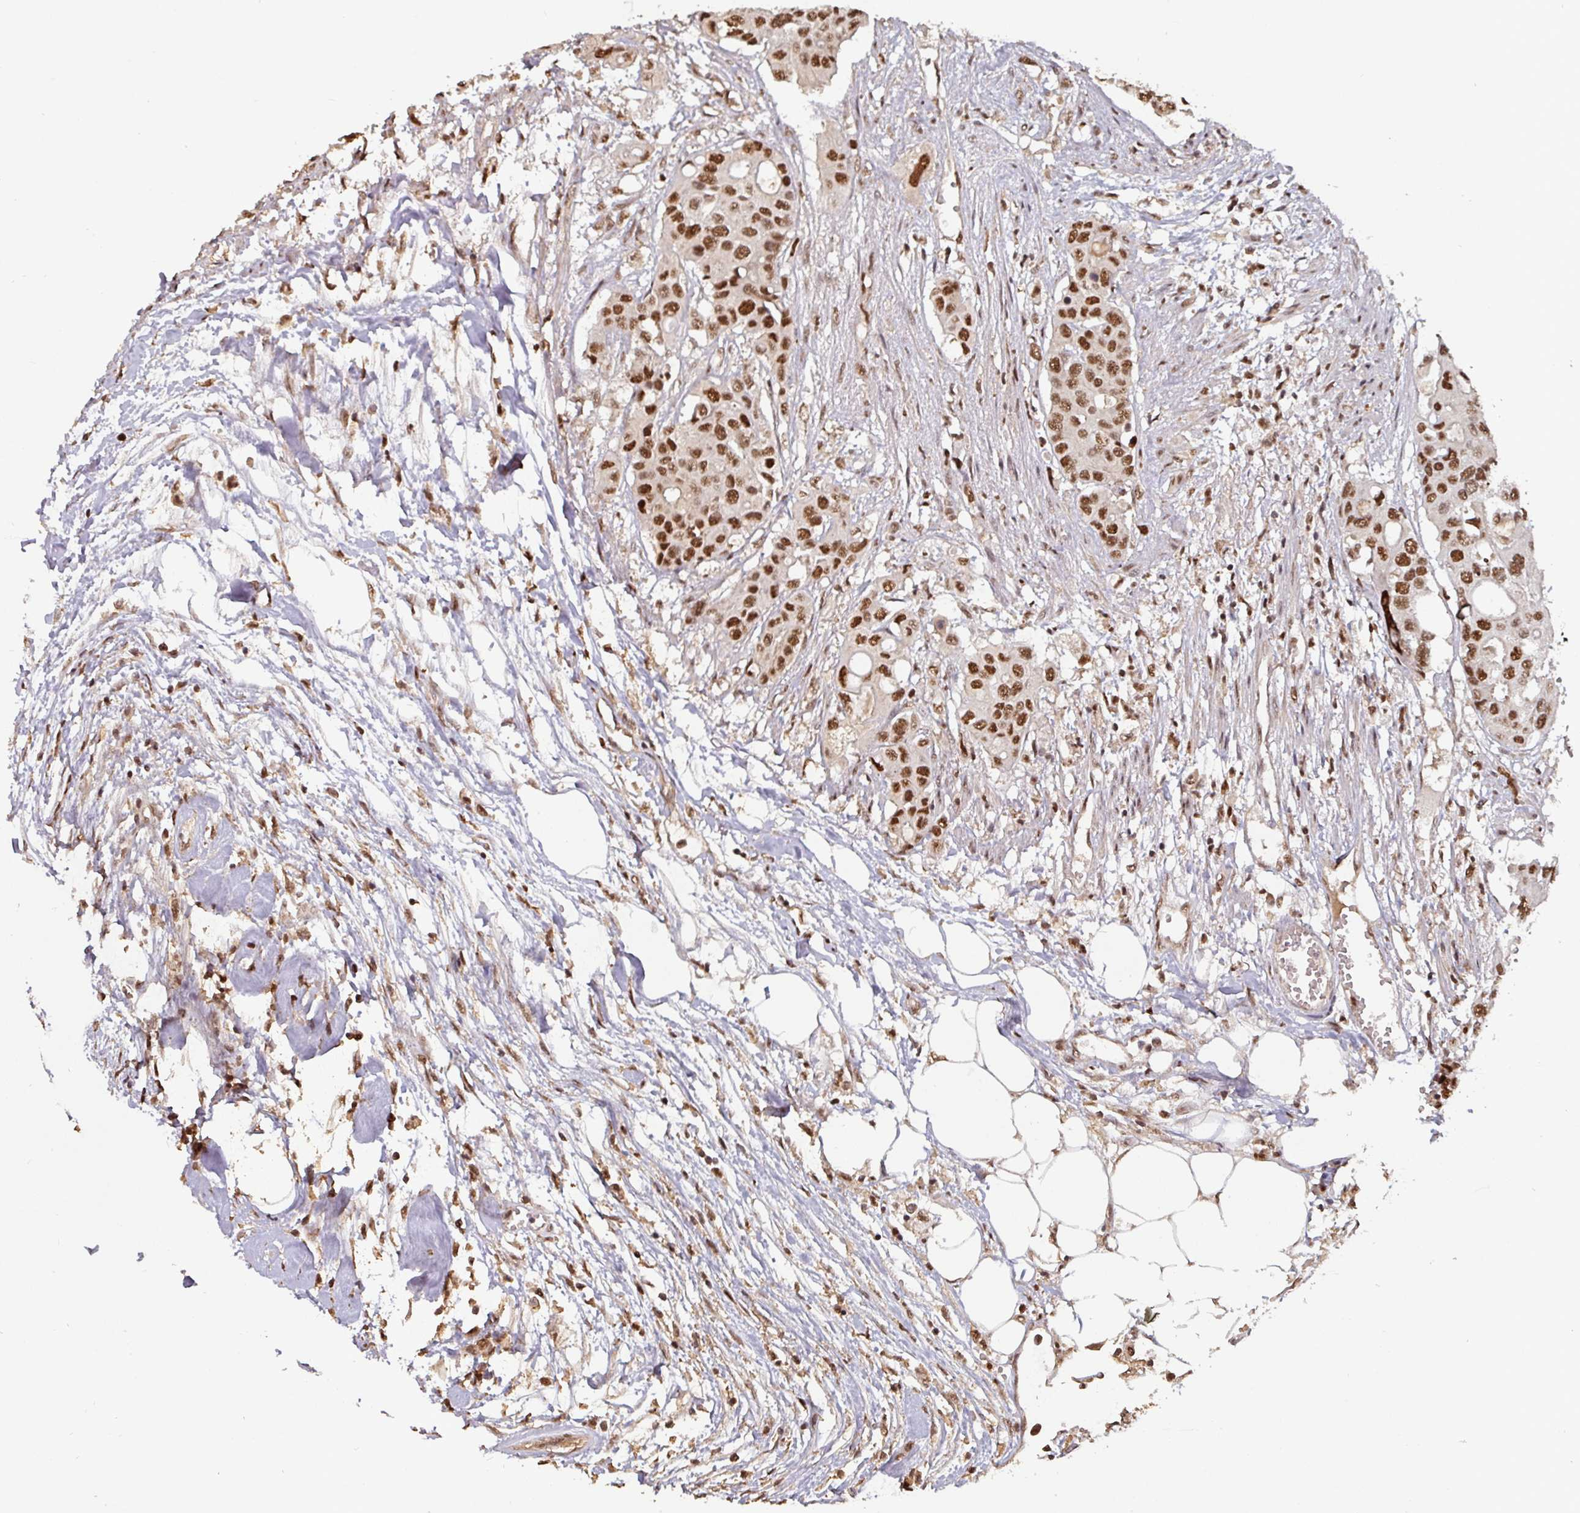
{"staining": {"intensity": "strong", "quantity": ">75%", "location": "nuclear"}, "tissue": "colorectal cancer", "cell_type": "Tumor cells", "image_type": "cancer", "snomed": [{"axis": "morphology", "description": "Adenocarcinoma, NOS"}, {"axis": "topography", "description": "Colon"}], "caption": "Colorectal cancer (adenocarcinoma) stained with a protein marker reveals strong staining in tumor cells.", "gene": "POLD1", "patient": {"sex": "male", "age": 77}}